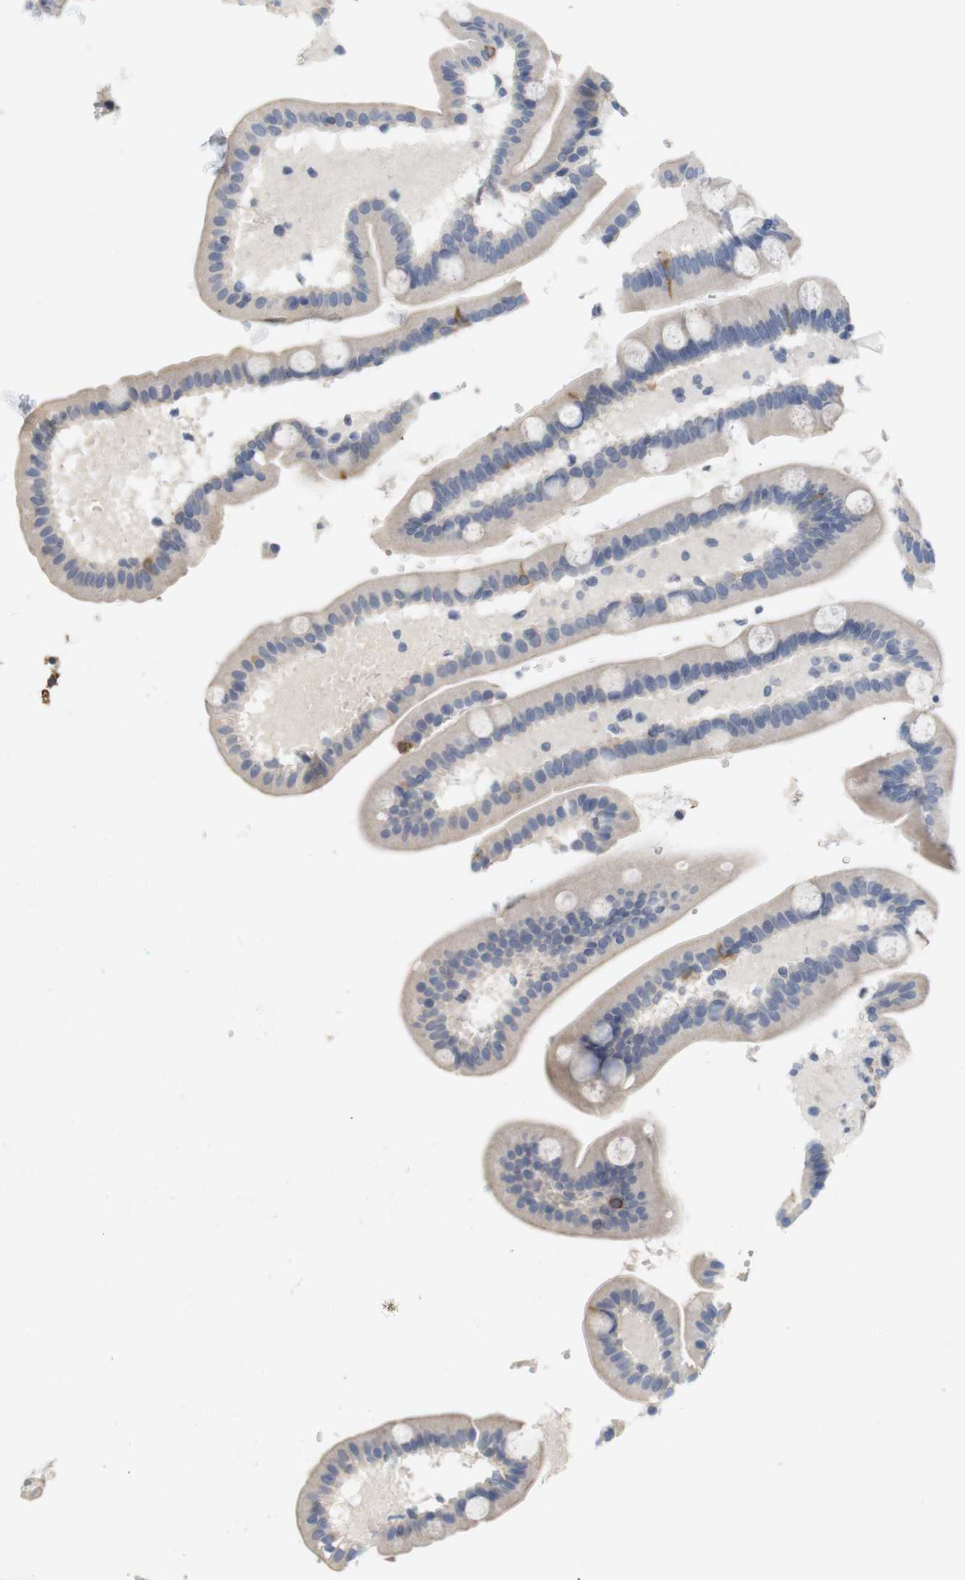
{"staining": {"intensity": "negative", "quantity": "none", "location": "none"}, "tissue": "duodenum", "cell_type": "Glandular cells", "image_type": "normal", "snomed": [{"axis": "morphology", "description": "Normal tissue, NOS"}, {"axis": "topography", "description": "Duodenum"}], "caption": "Immunohistochemical staining of unremarkable duodenum displays no significant expression in glandular cells. The staining was performed using DAB to visualize the protein expression in brown, while the nuclei were stained in blue with hematoxylin (Magnification: 20x).", "gene": "ITPR1", "patient": {"sex": "male", "age": 54}}